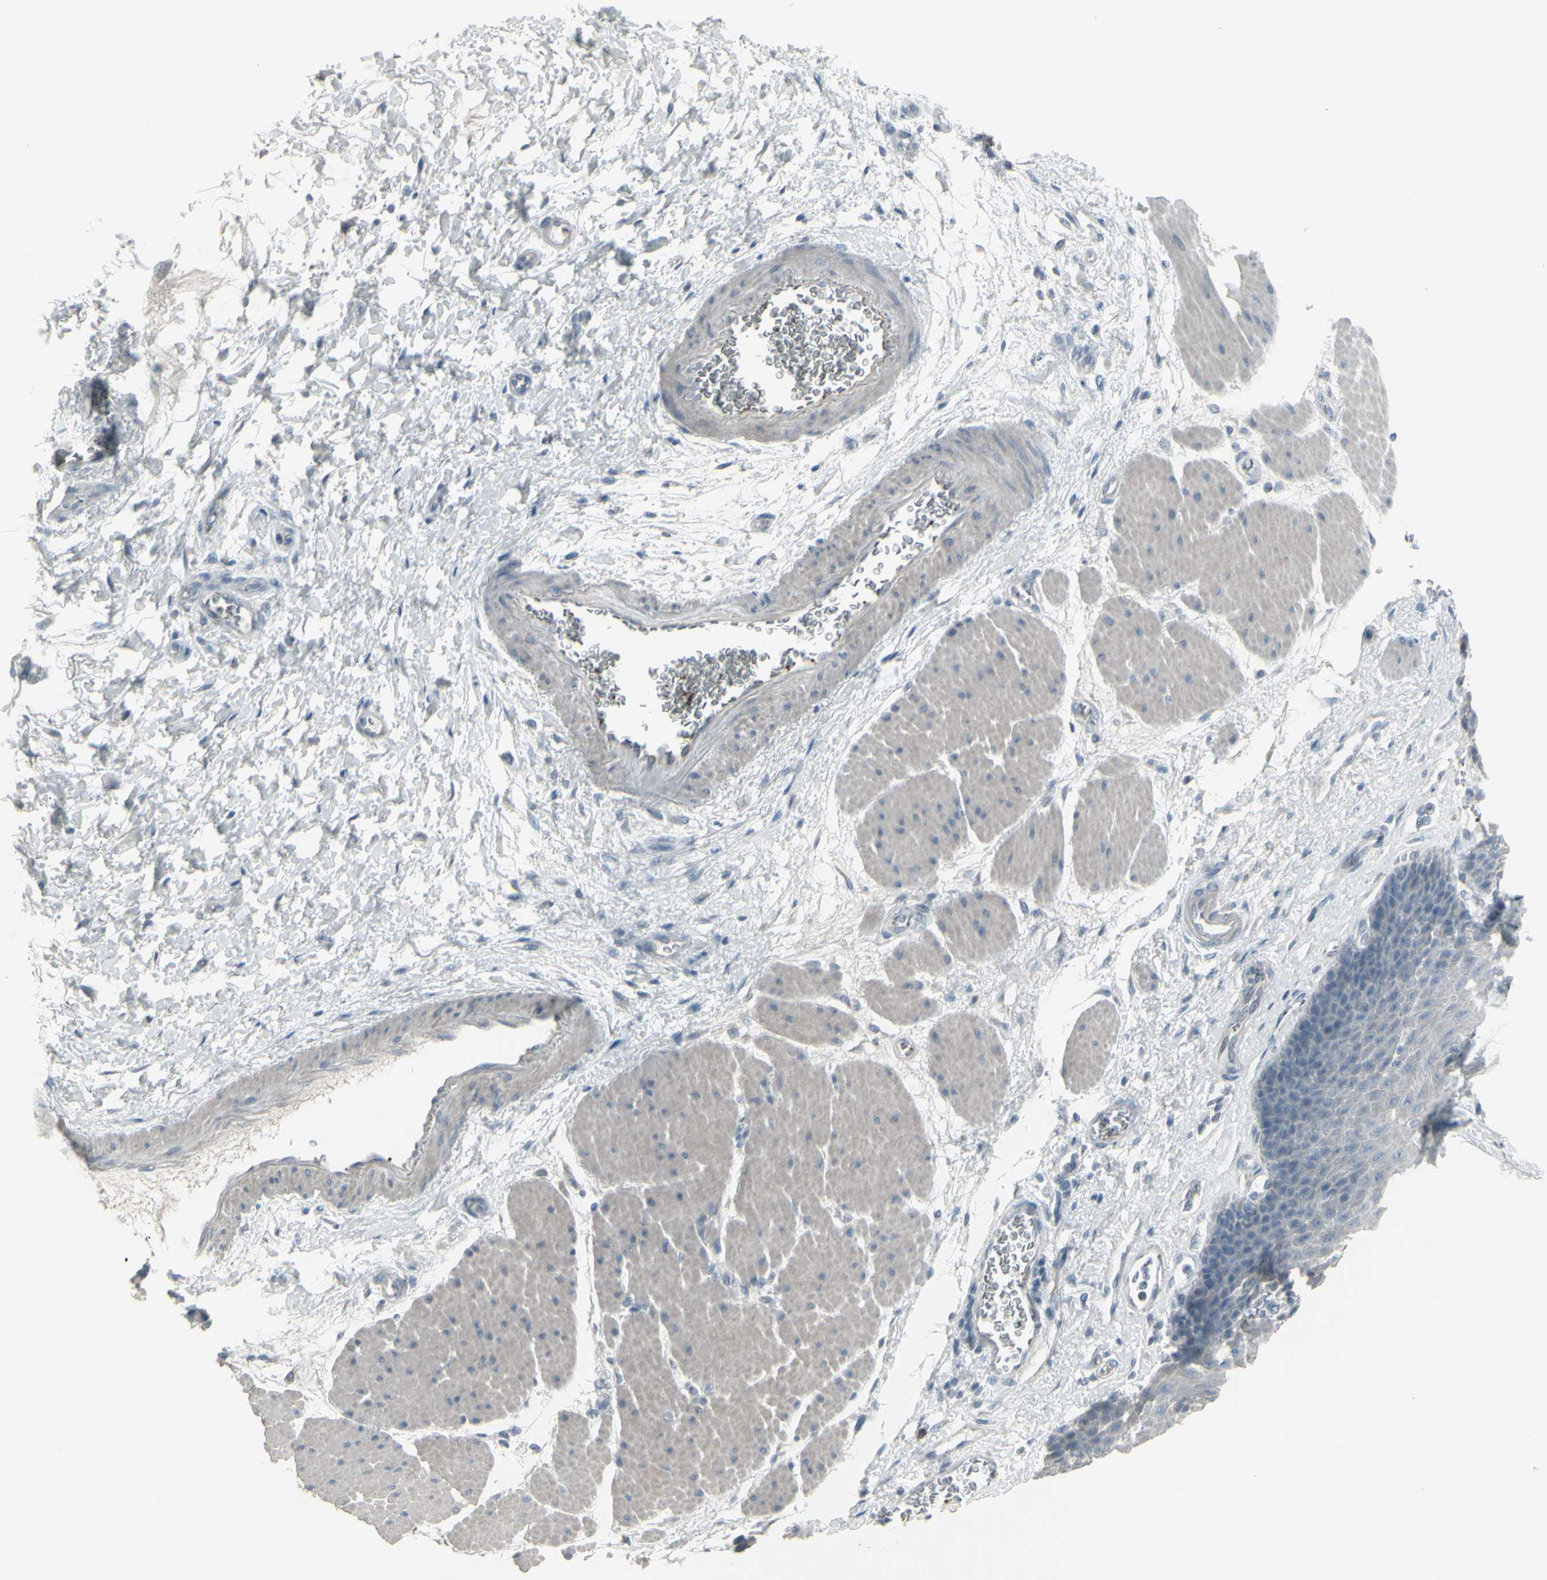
{"staining": {"intensity": "negative", "quantity": "none", "location": "none"}, "tissue": "esophagus", "cell_type": "Squamous epithelial cells", "image_type": "normal", "snomed": [{"axis": "morphology", "description": "Normal tissue, NOS"}, {"axis": "topography", "description": "Esophagus"}], "caption": "This is a photomicrograph of immunohistochemistry (IHC) staining of normal esophagus, which shows no expression in squamous epithelial cells.", "gene": "CD79B", "patient": {"sex": "female", "age": 72}}